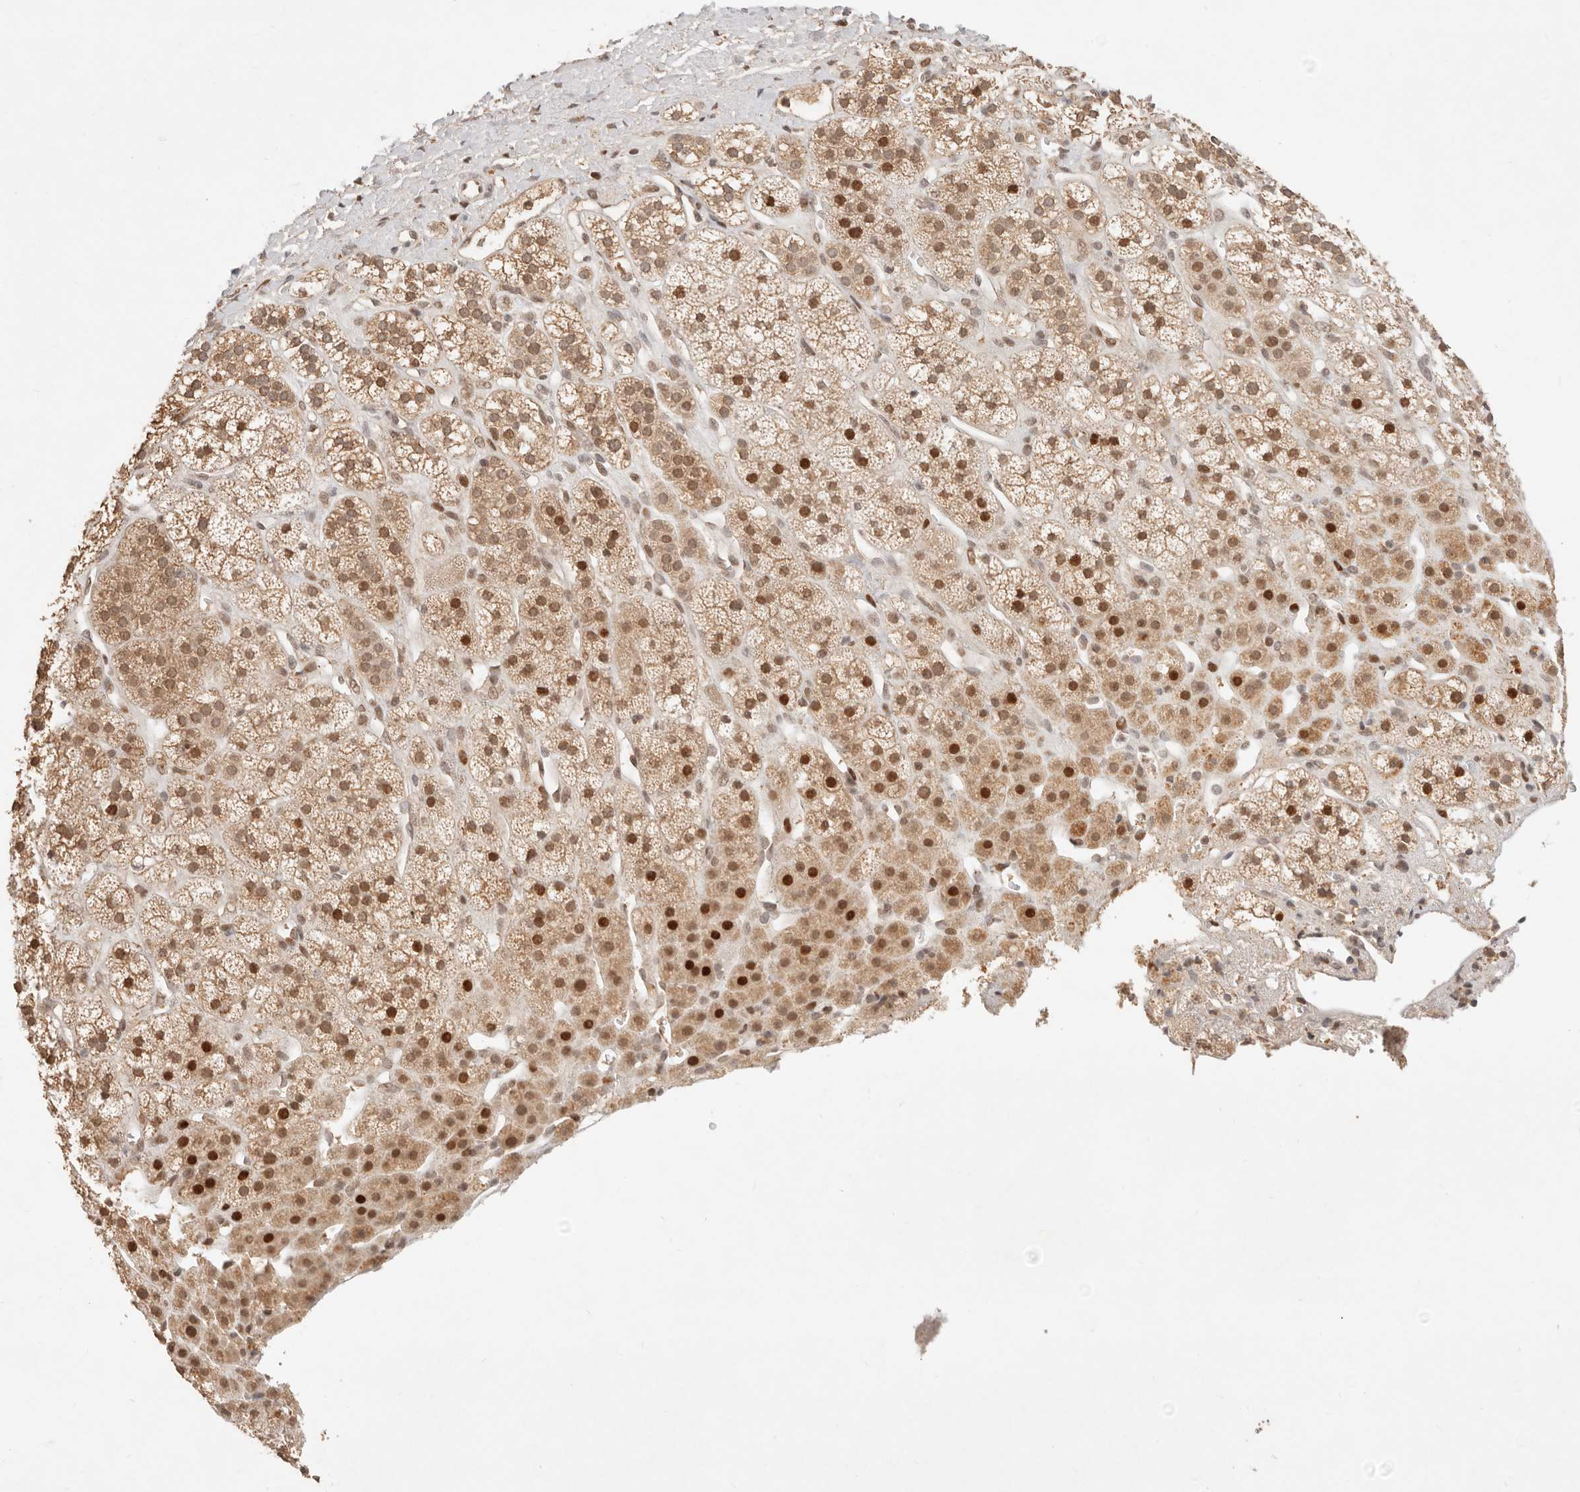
{"staining": {"intensity": "strong", "quantity": ">75%", "location": "cytoplasmic/membranous,nuclear"}, "tissue": "adrenal gland", "cell_type": "Glandular cells", "image_type": "normal", "snomed": [{"axis": "morphology", "description": "Normal tissue, NOS"}, {"axis": "topography", "description": "Adrenal gland"}], "caption": "Immunohistochemical staining of normal adrenal gland demonstrates >75% levels of strong cytoplasmic/membranous,nuclear protein positivity in about >75% of glandular cells.", "gene": "NPAS2", "patient": {"sex": "male", "age": 56}}